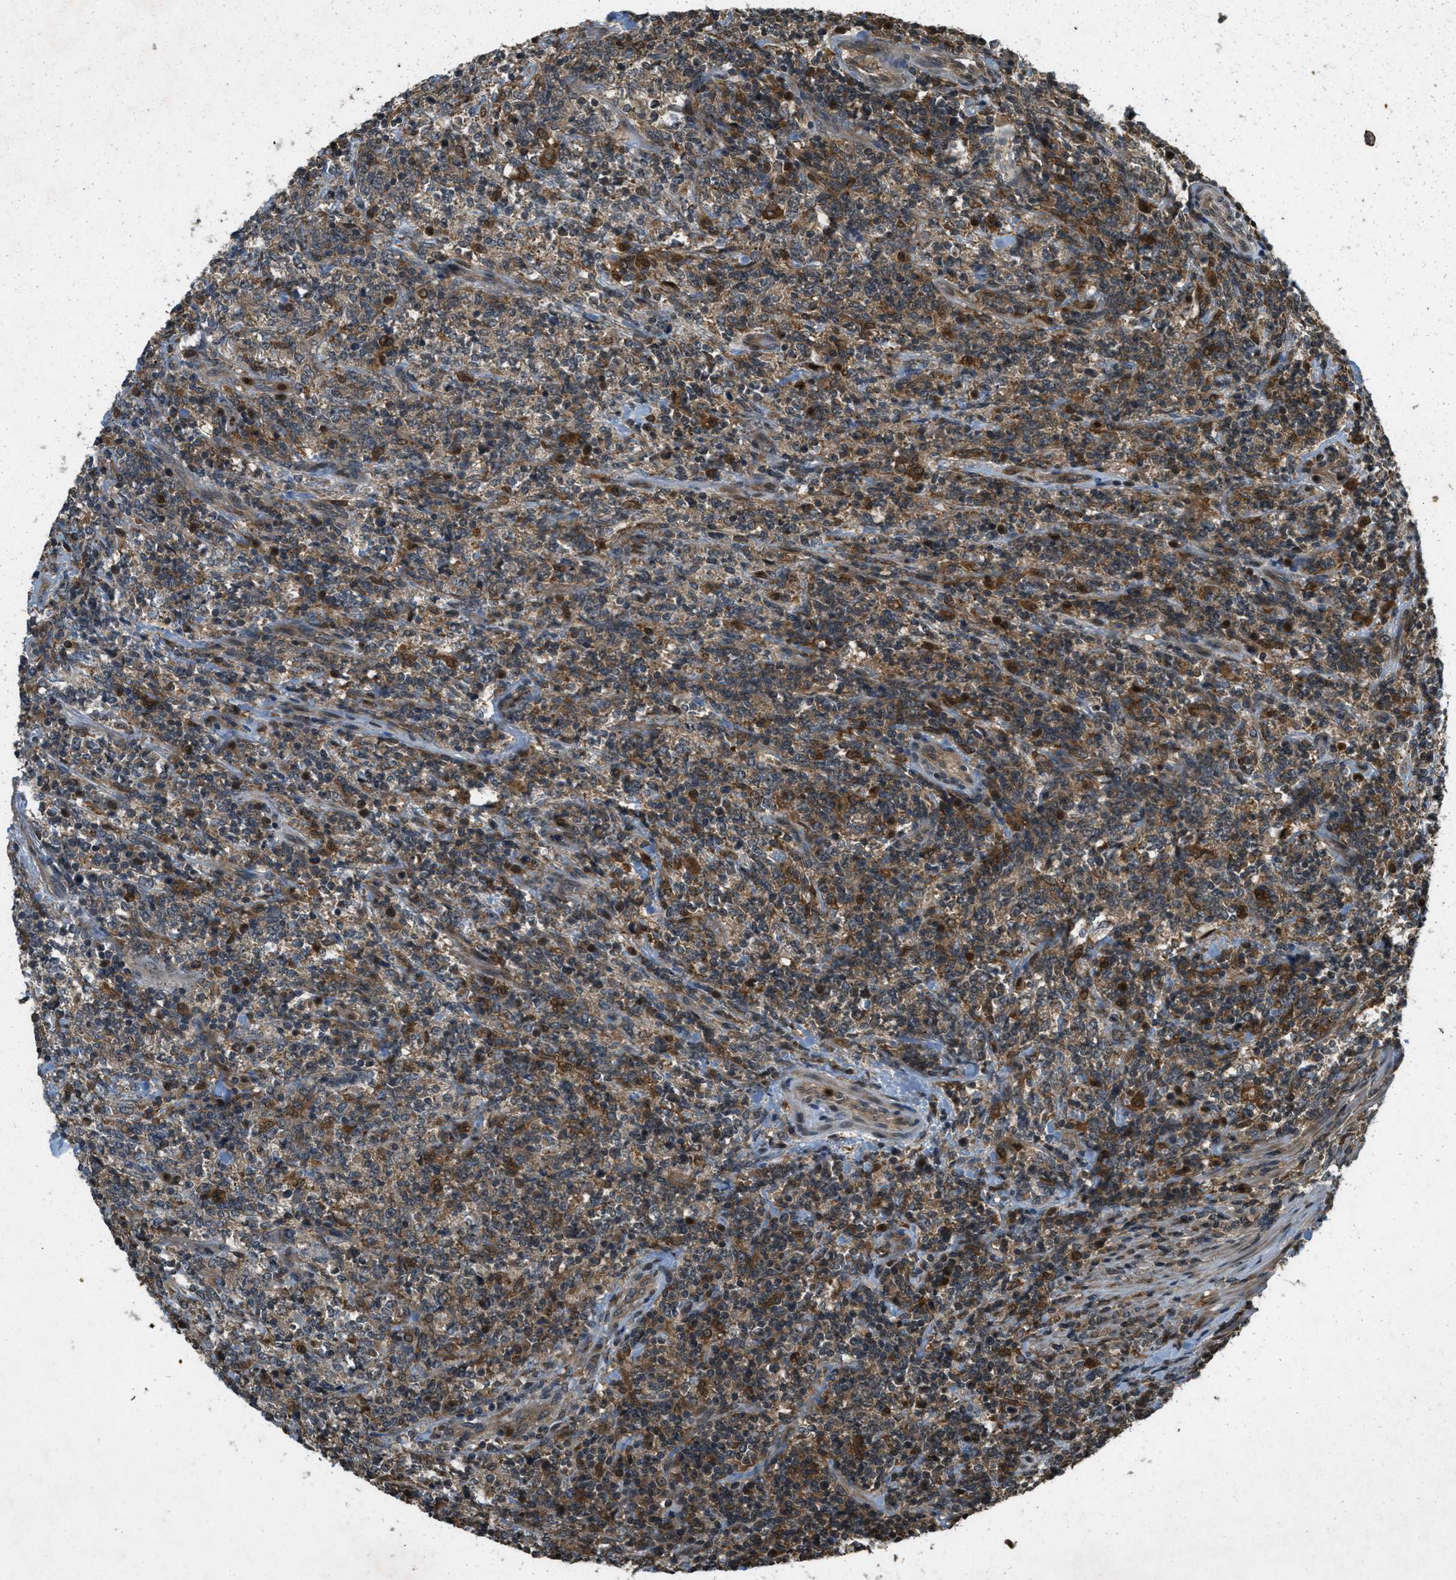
{"staining": {"intensity": "moderate", "quantity": "25%-75%", "location": "cytoplasmic/membranous"}, "tissue": "lymphoma", "cell_type": "Tumor cells", "image_type": "cancer", "snomed": [{"axis": "morphology", "description": "Malignant lymphoma, non-Hodgkin's type, High grade"}, {"axis": "topography", "description": "Soft tissue"}], "caption": "Lymphoma stained for a protein (brown) displays moderate cytoplasmic/membranous positive positivity in approximately 25%-75% of tumor cells.", "gene": "ATG7", "patient": {"sex": "male", "age": 18}}